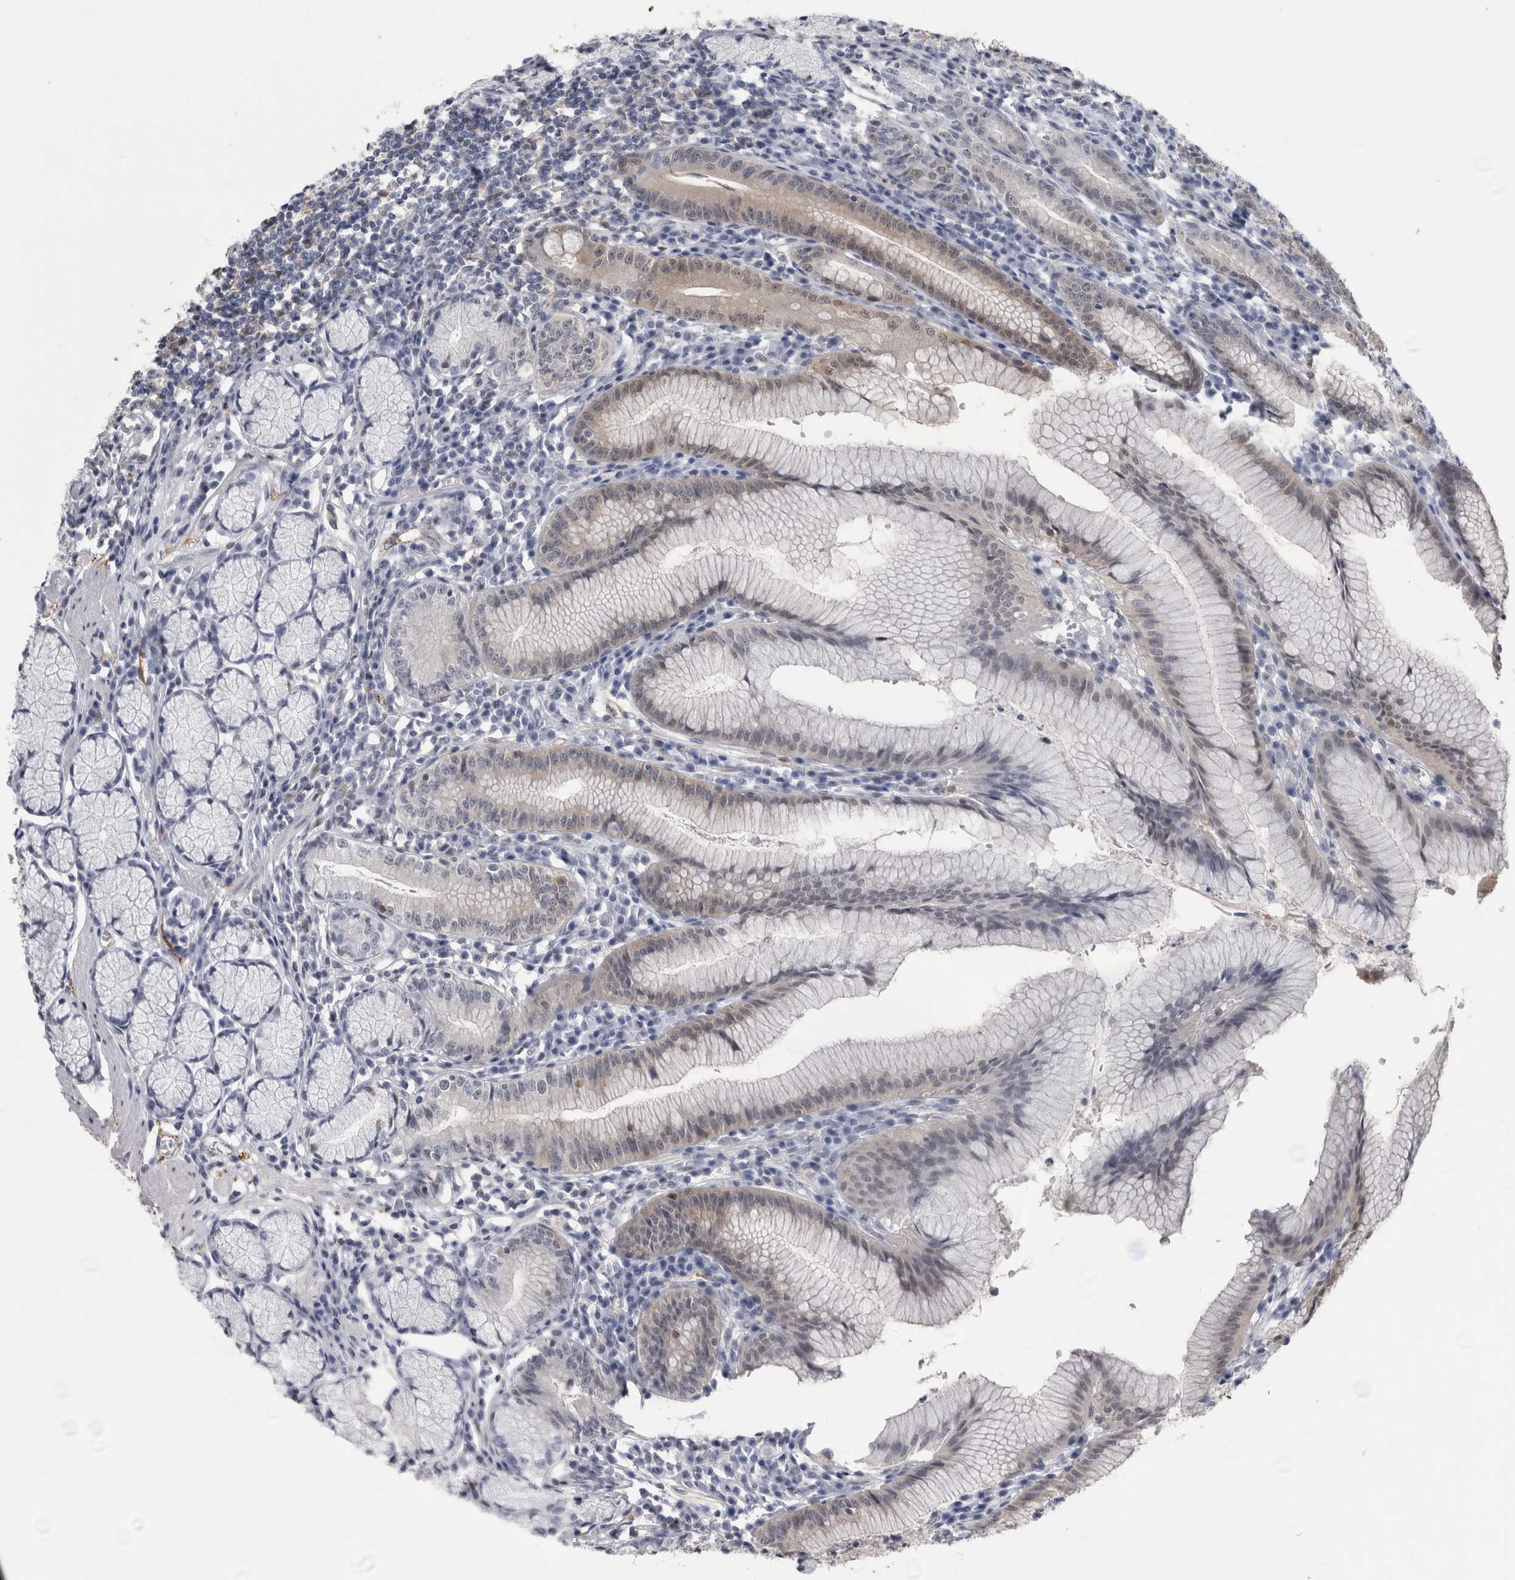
{"staining": {"intensity": "weak", "quantity": "<25%", "location": "cytoplasmic/membranous"}, "tissue": "stomach", "cell_type": "Glandular cells", "image_type": "normal", "snomed": [{"axis": "morphology", "description": "Normal tissue, NOS"}, {"axis": "topography", "description": "Stomach"}], "caption": "This is an immunohistochemistry image of unremarkable human stomach. There is no expression in glandular cells.", "gene": "ACOT7", "patient": {"sex": "male", "age": 55}}